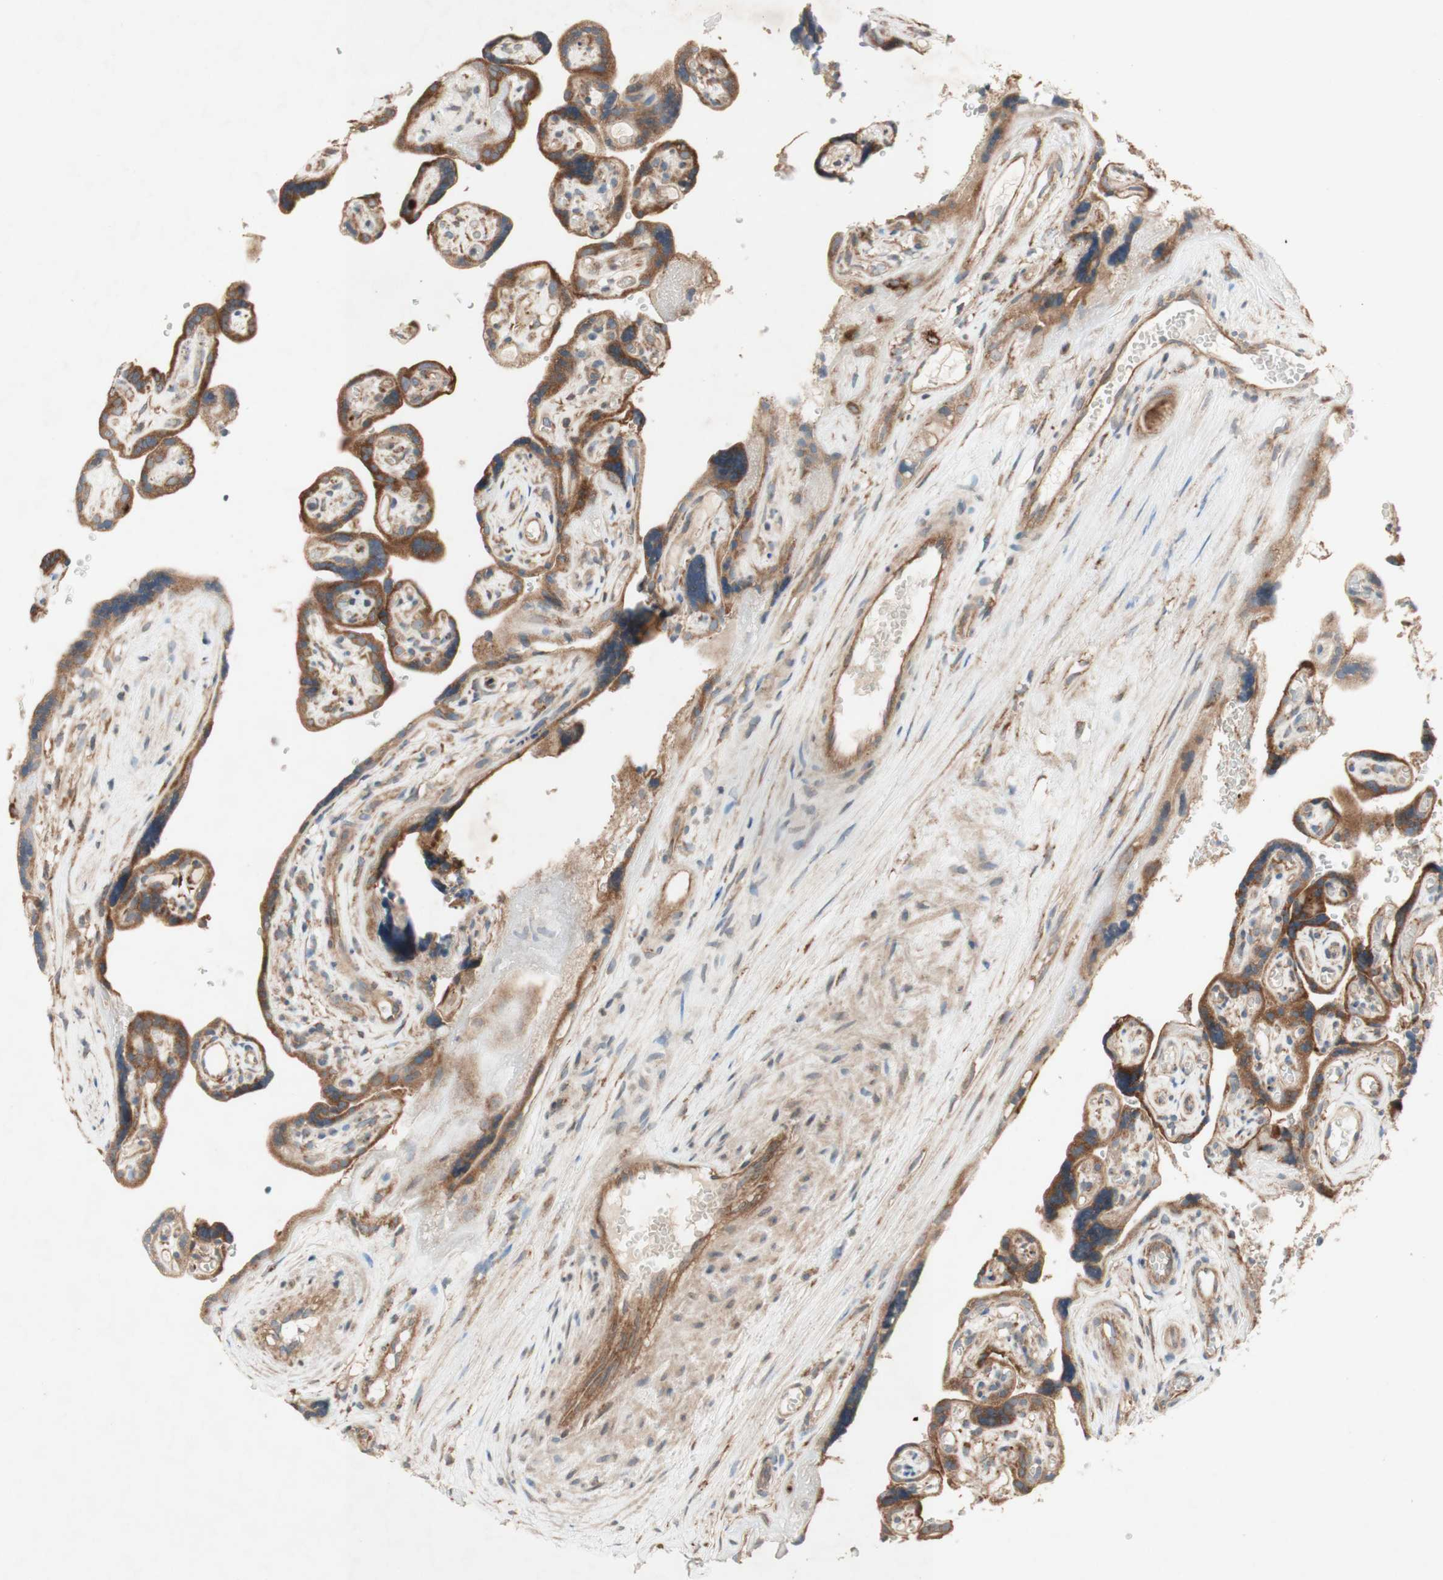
{"staining": {"intensity": "moderate", "quantity": ">75%", "location": "cytoplasmic/membranous"}, "tissue": "placenta", "cell_type": "Decidual cells", "image_type": "normal", "snomed": [{"axis": "morphology", "description": "Normal tissue, NOS"}, {"axis": "topography", "description": "Placenta"}], "caption": "Placenta stained with a brown dye exhibits moderate cytoplasmic/membranous positive positivity in approximately >75% of decidual cells.", "gene": "SOCS2", "patient": {"sex": "female", "age": 30}}